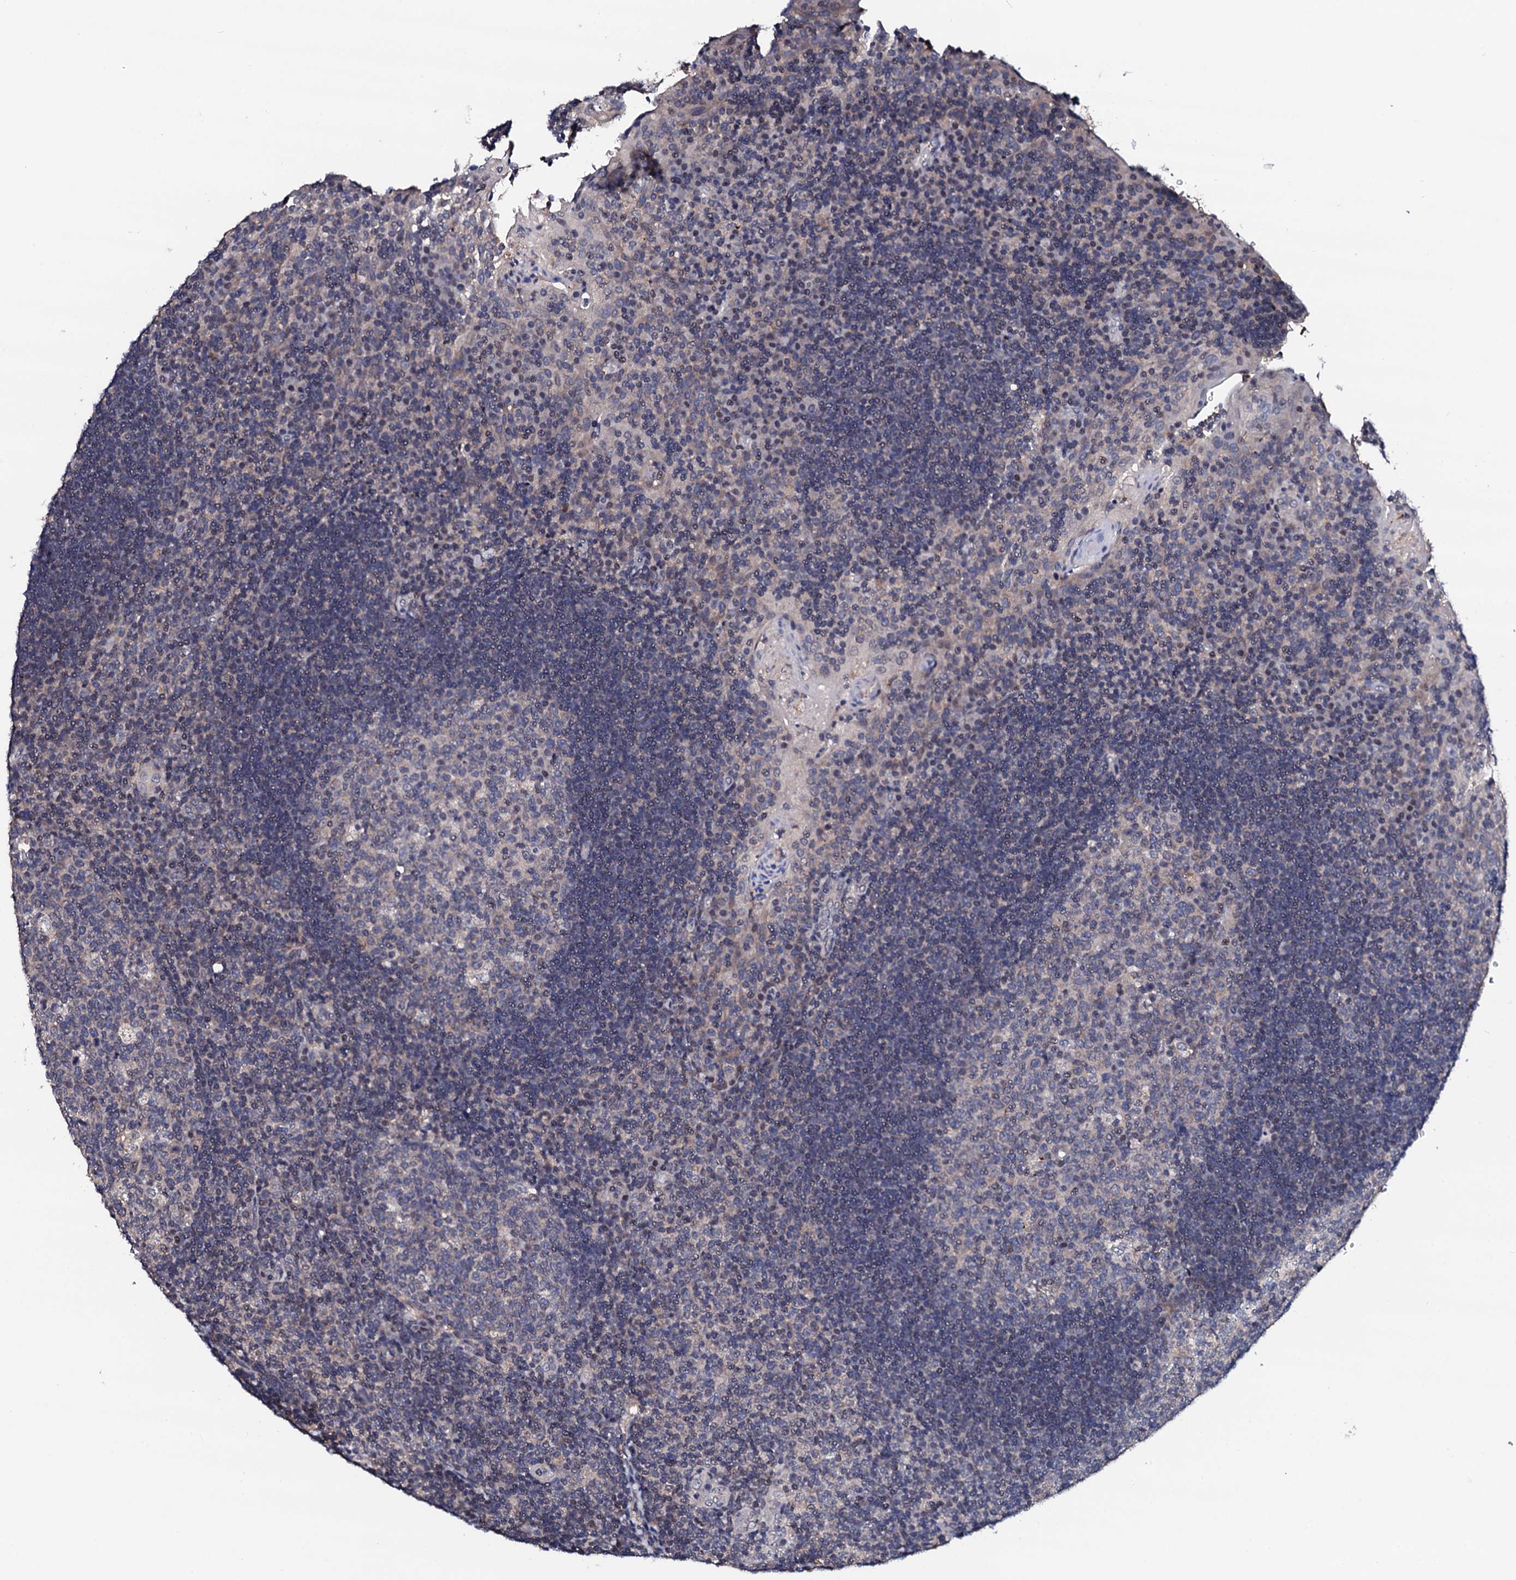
{"staining": {"intensity": "negative", "quantity": "none", "location": "none"}, "tissue": "tonsil", "cell_type": "Germinal center cells", "image_type": "normal", "snomed": [{"axis": "morphology", "description": "Normal tissue, NOS"}, {"axis": "topography", "description": "Tonsil"}], "caption": "Unremarkable tonsil was stained to show a protein in brown. There is no significant positivity in germinal center cells. (DAB (3,3'-diaminobenzidine) immunohistochemistry, high magnification).", "gene": "EDC3", "patient": {"sex": "male", "age": 17}}